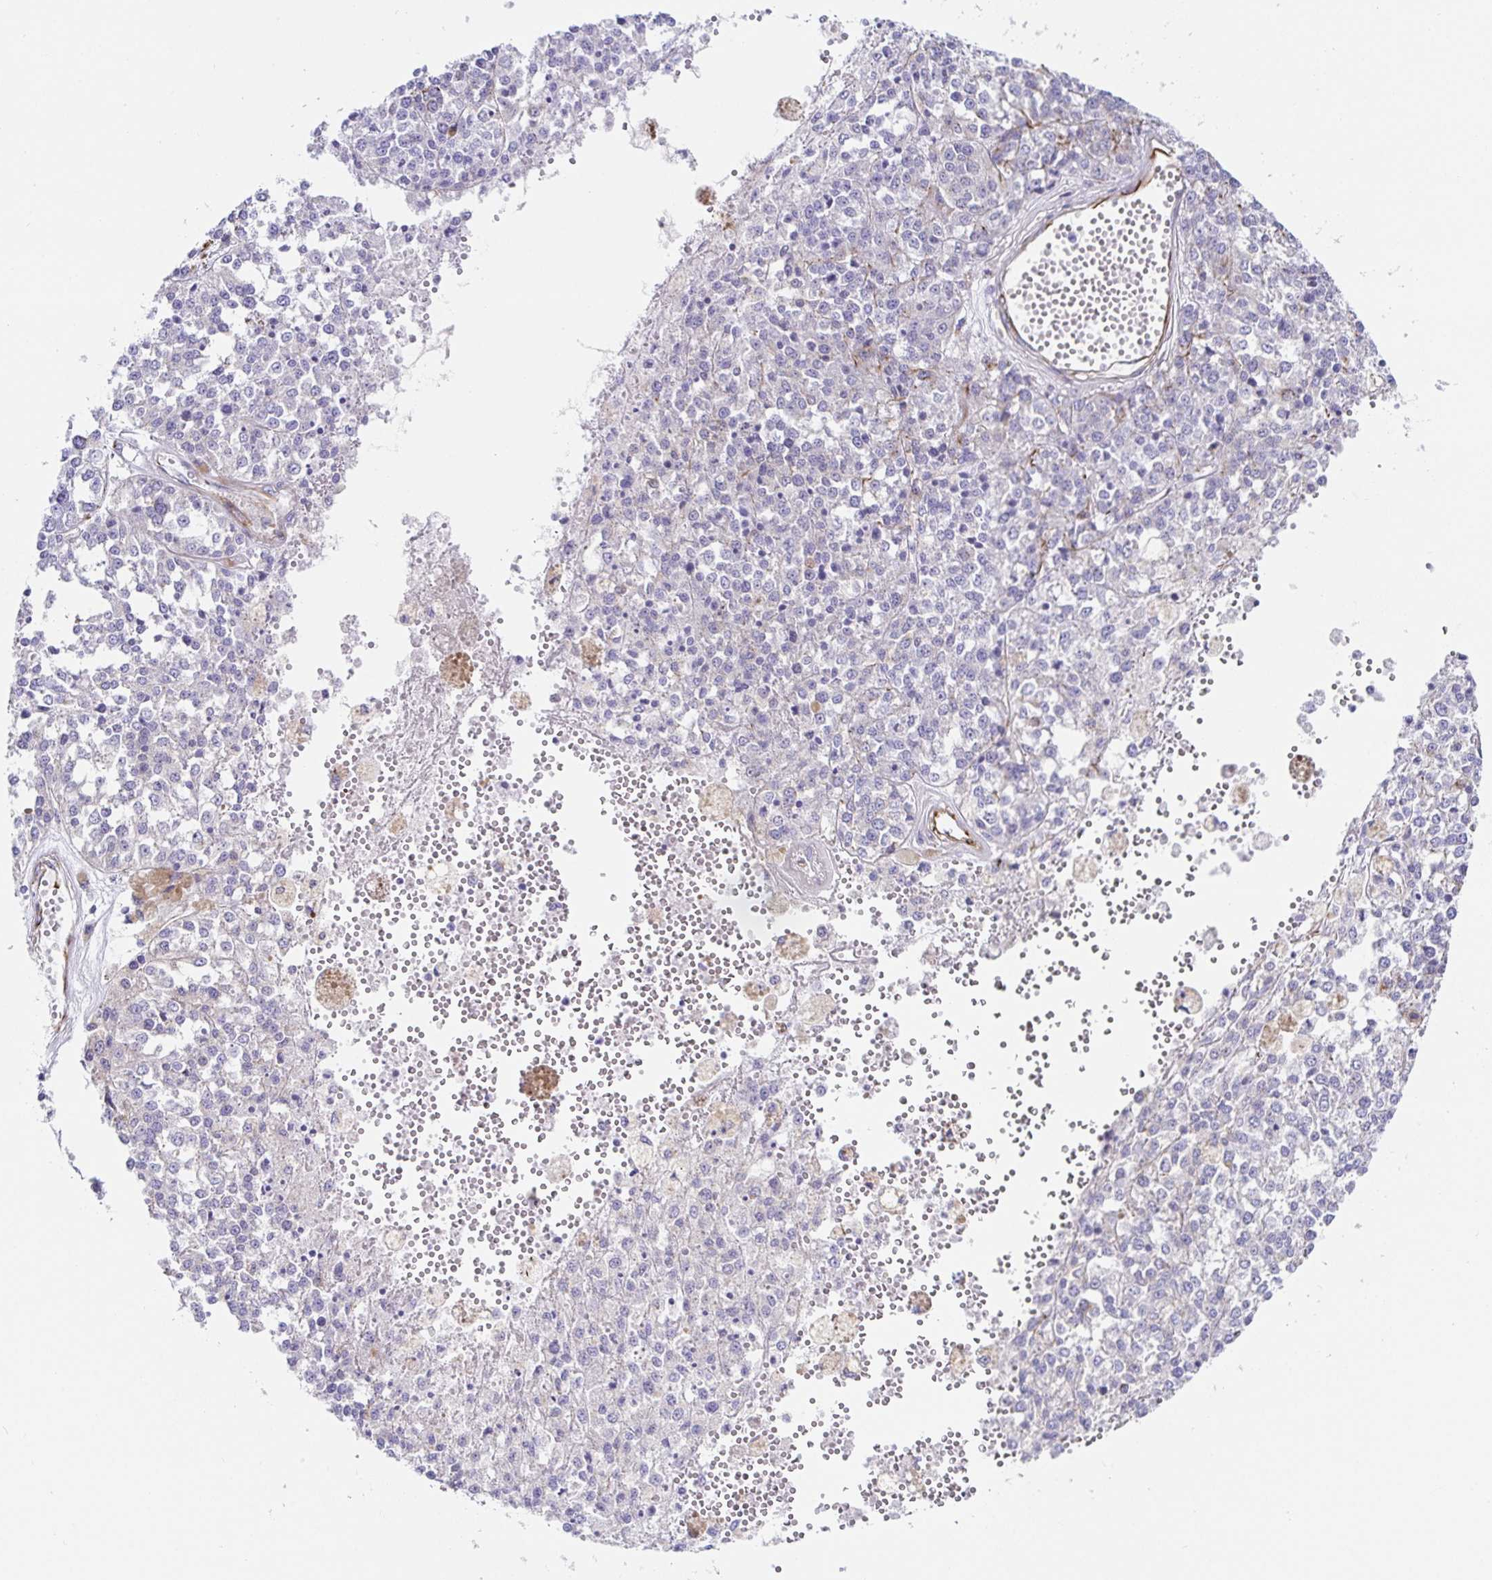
{"staining": {"intensity": "negative", "quantity": "none", "location": "none"}, "tissue": "melanoma", "cell_type": "Tumor cells", "image_type": "cancer", "snomed": [{"axis": "morphology", "description": "Malignant melanoma, Metastatic site"}, {"axis": "topography", "description": "Lymph node"}], "caption": "Malignant melanoma (metastatic site) was stained to show a protein in brown. There is no significant expression in tumor cells. Nuclei are stained in blue.", "gene": "DOCK1", "patient": {"sex": "female", "age": 64}}